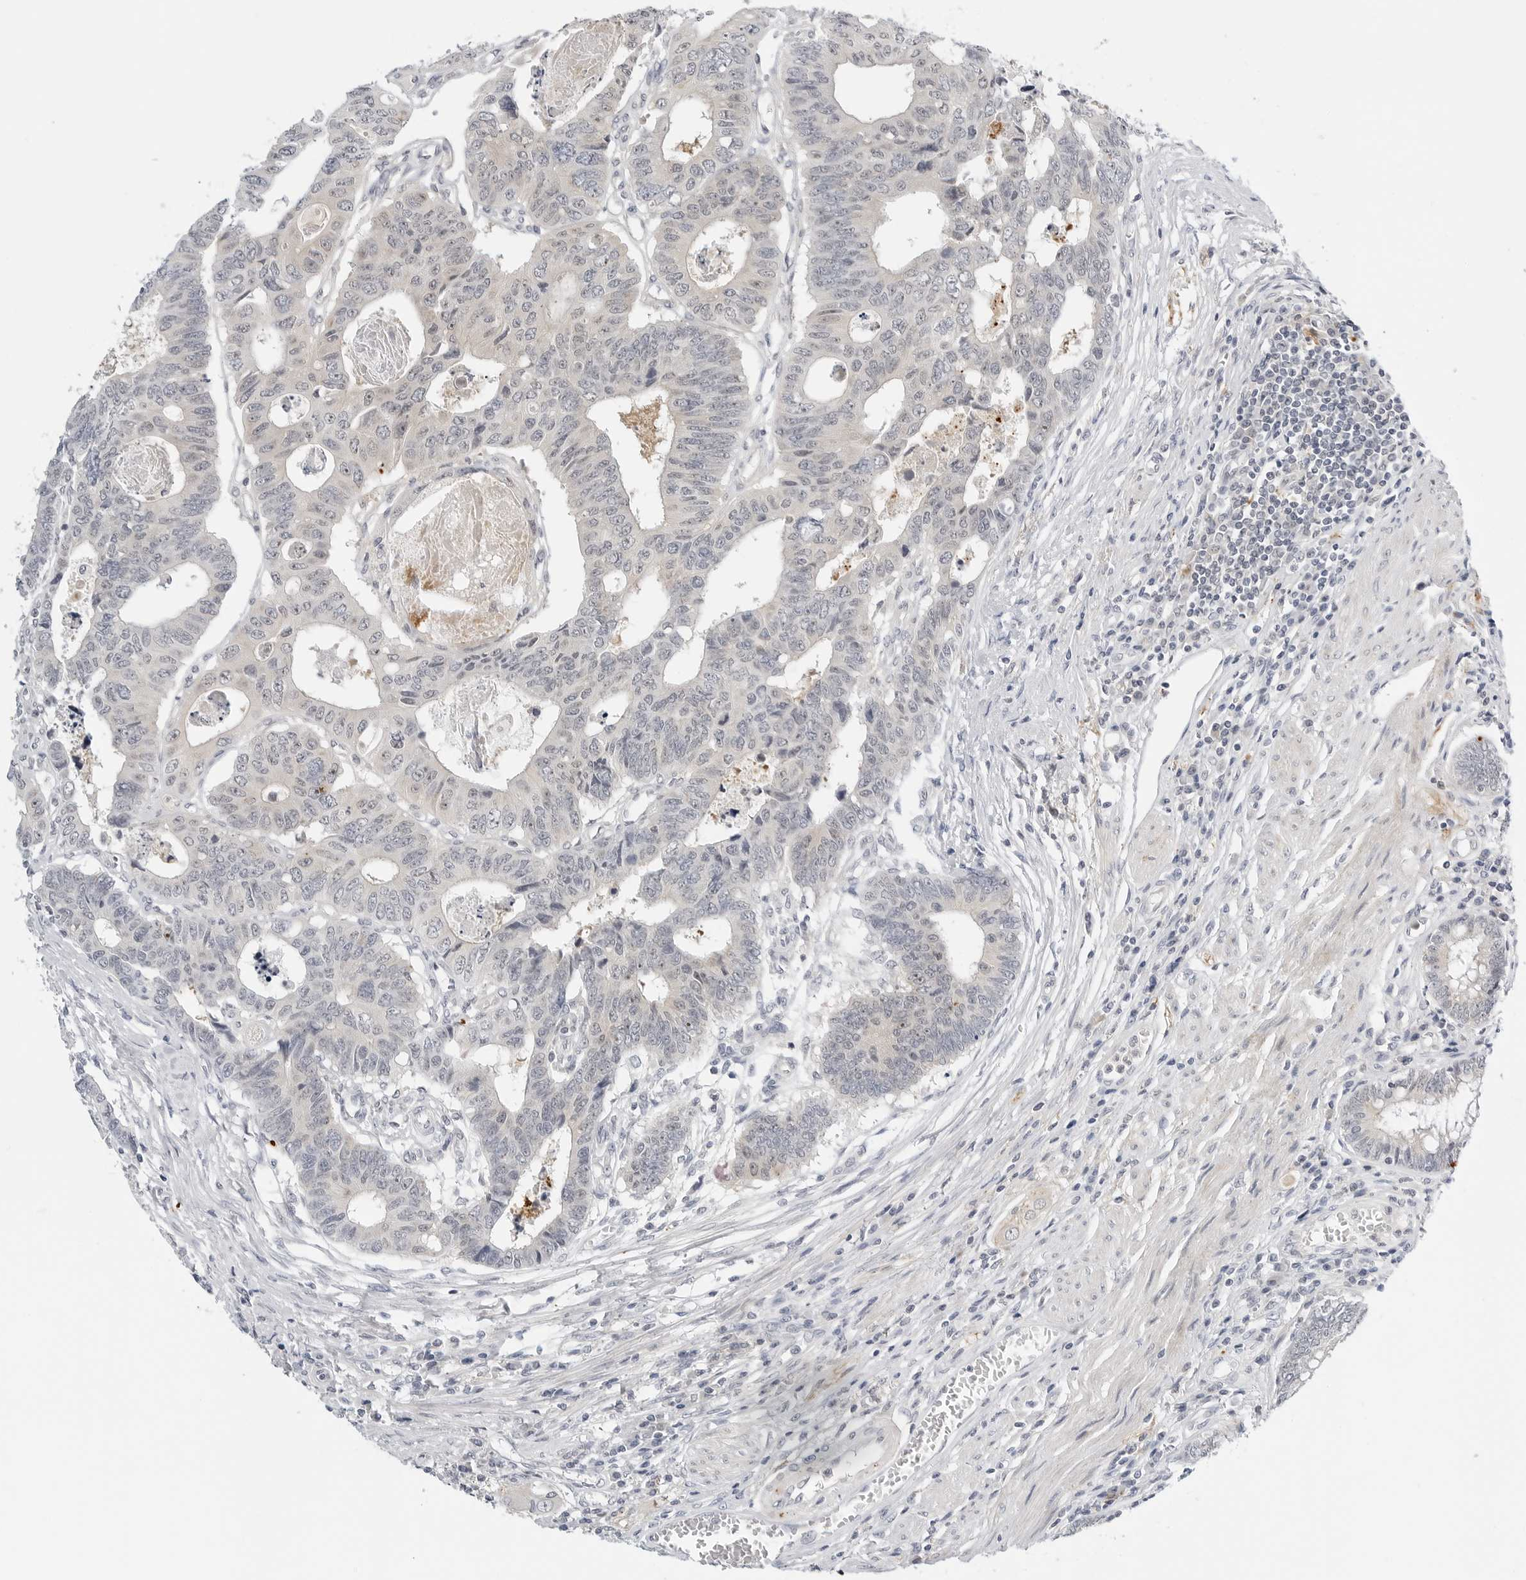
{"staining": {"intensity": "negative", "quantity": "none", "location": "none"}, "tissue": "colorectal cancer", "cell_type": "Tumor cells", "image_type": "cancer", "snomed": [{"axis": "morphology", "description": "Adenocarcinoma, NOS"}, {"axis": "topography", "description": "Rectum"}], "caption": "This is a histopathology image of immunohistochemistry (IHC) staining of colorectal cancer, which shows no positivity in tumor cells. (IHC, brightfield microscopy, high magnification).", "gene": "MAP2K5", "patient": {"sex": "male", "age": 84}}